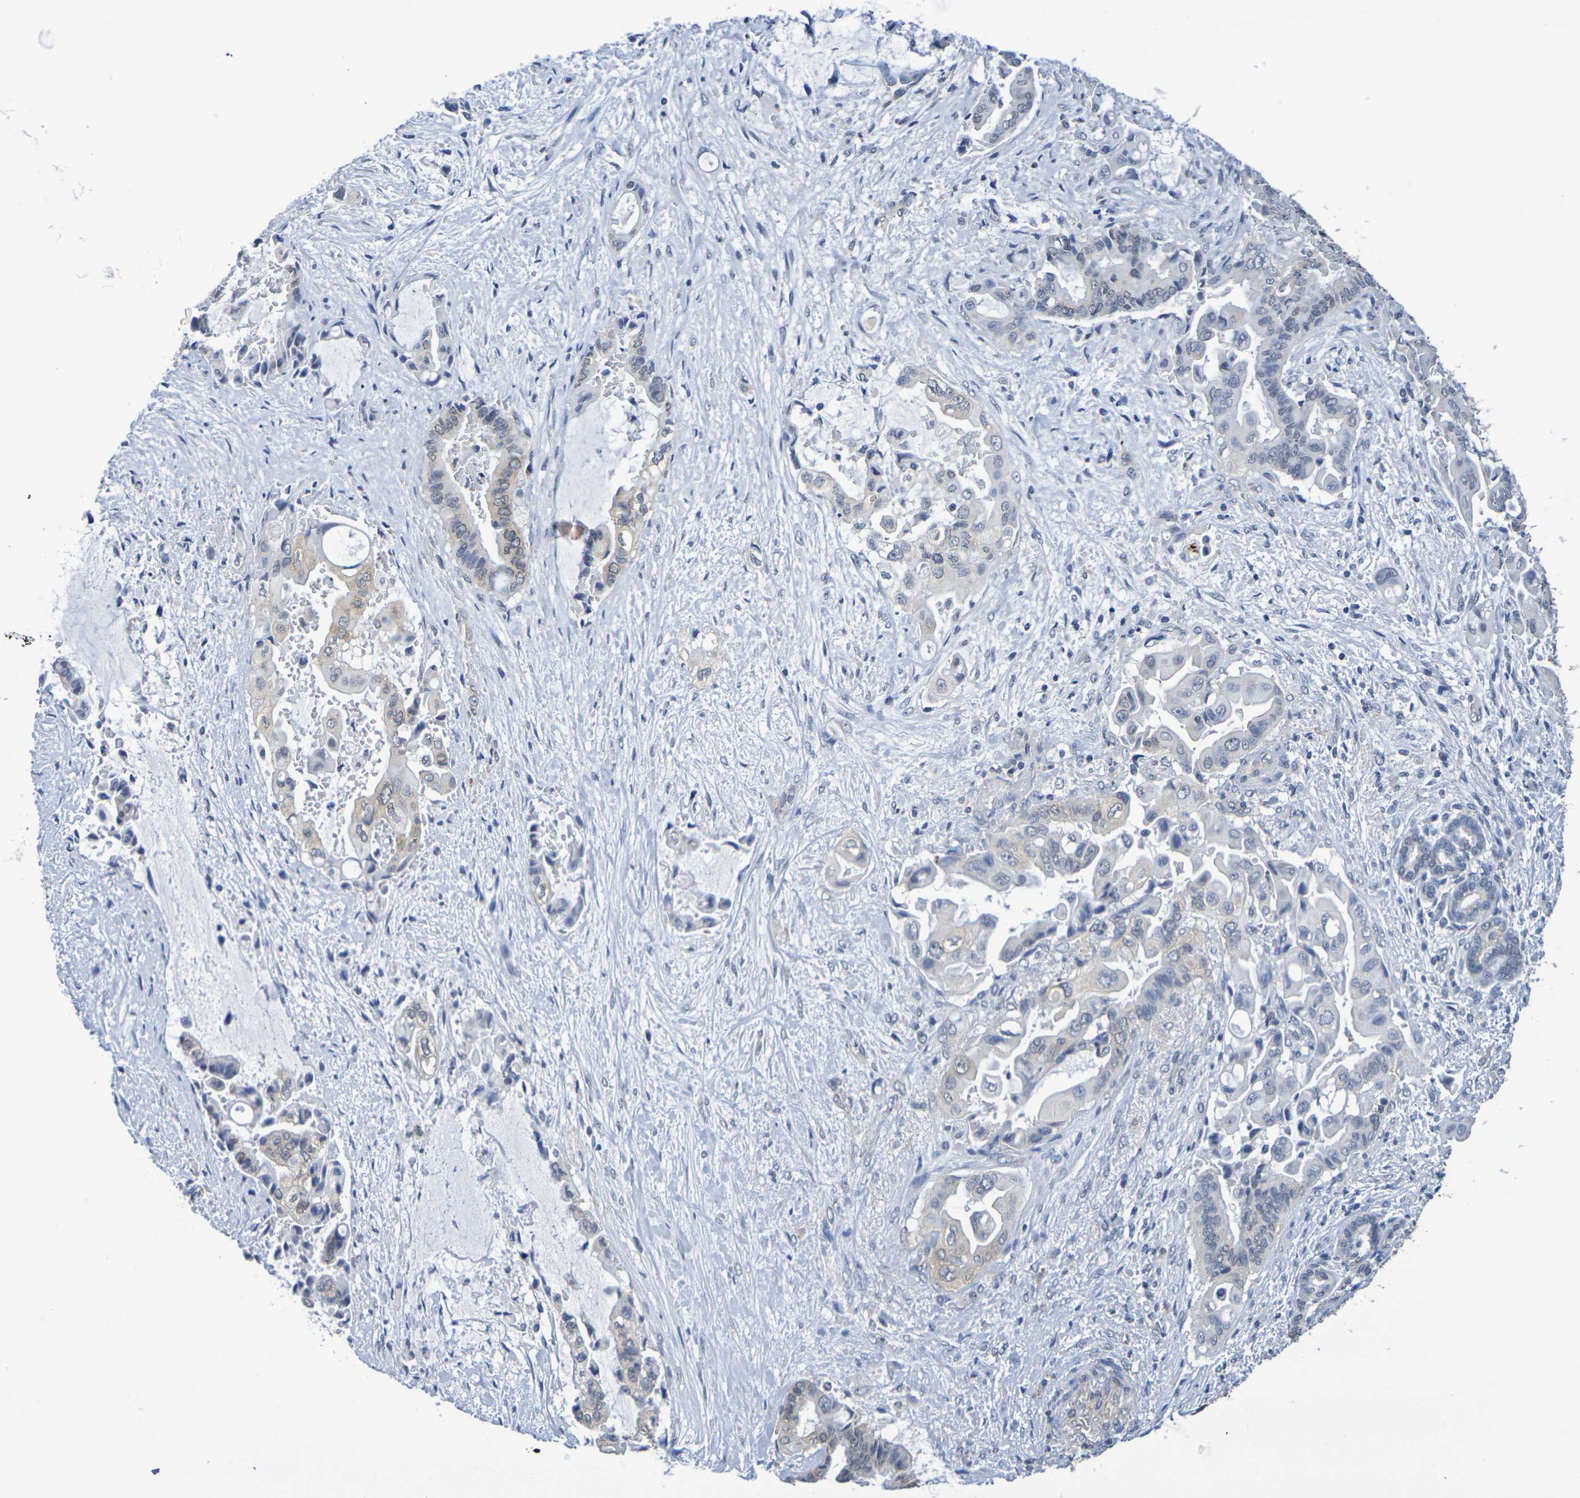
{"staining": {"intensity": "weak", "quantity": "<25%", "location": "cytoplasmic/membranous,nuclear"}, "tissue": "liver cancer", "cell_type": "Tumor cells", "image_type": "cancer", "snomed": [{"axis": "morphology", "description": "Cholangiocarcinoma"}, {"axis": "topography", "description": "Liver"}], "caption": "Liver cancer (cholangiocarcinoma) stained for a protein using immunohistochemistry displays no staining tumor cells.", "gene": "CHRNB1", "patient": {"sex": "female", "age": 61}}